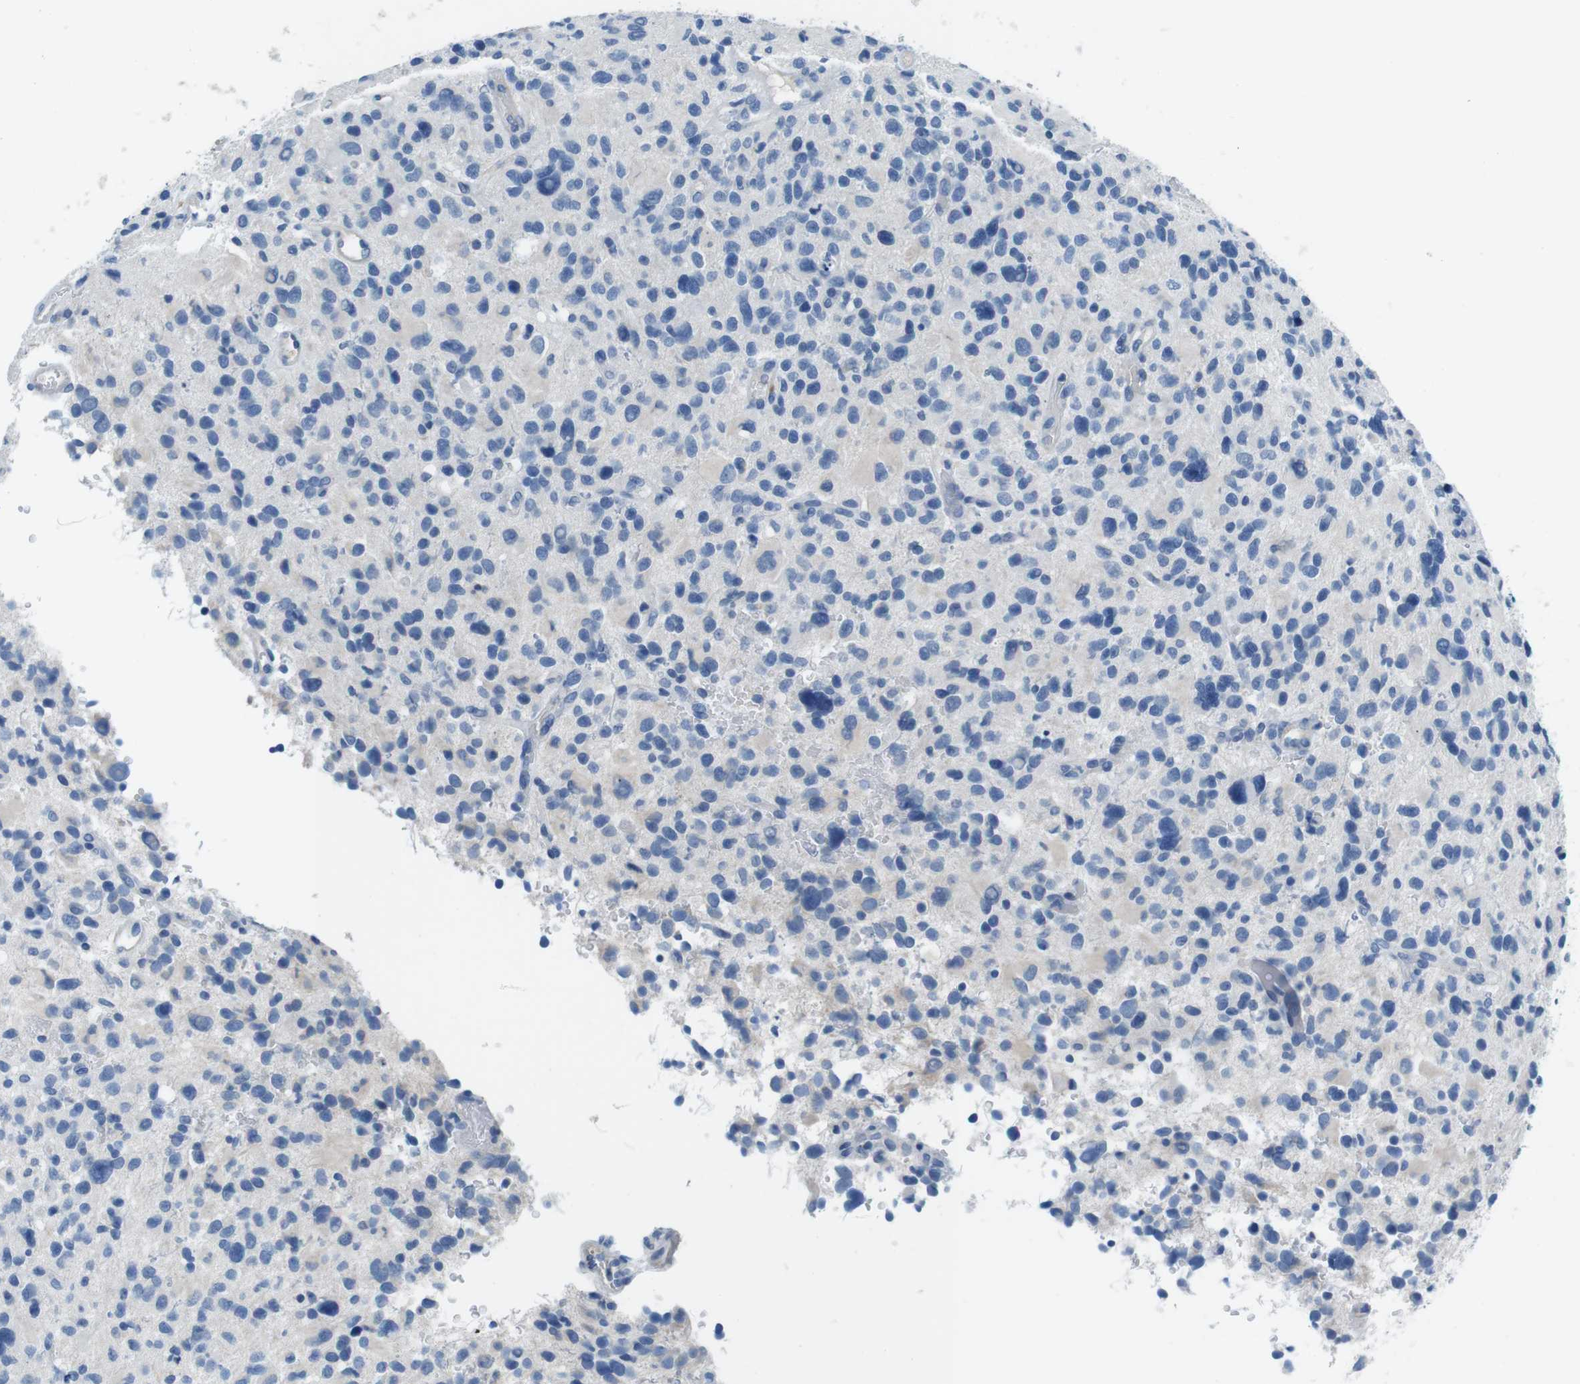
{"staining": {"intensity": "negative", "quantity": "none", "location": "none"}, "tissue": "glioma", "cell_type": "Tumor cells", "image_type": "cancer", "snomed": [{"axis": "morphology", "description": "Glioma, malignant, High grade"}, {"axis": "topography", "description": "Brain"}], "caption": "There is no significant expression in tumor cells of glioma.", "gene": "IGHD", "patient": {"sex": "male", "age": 48}}